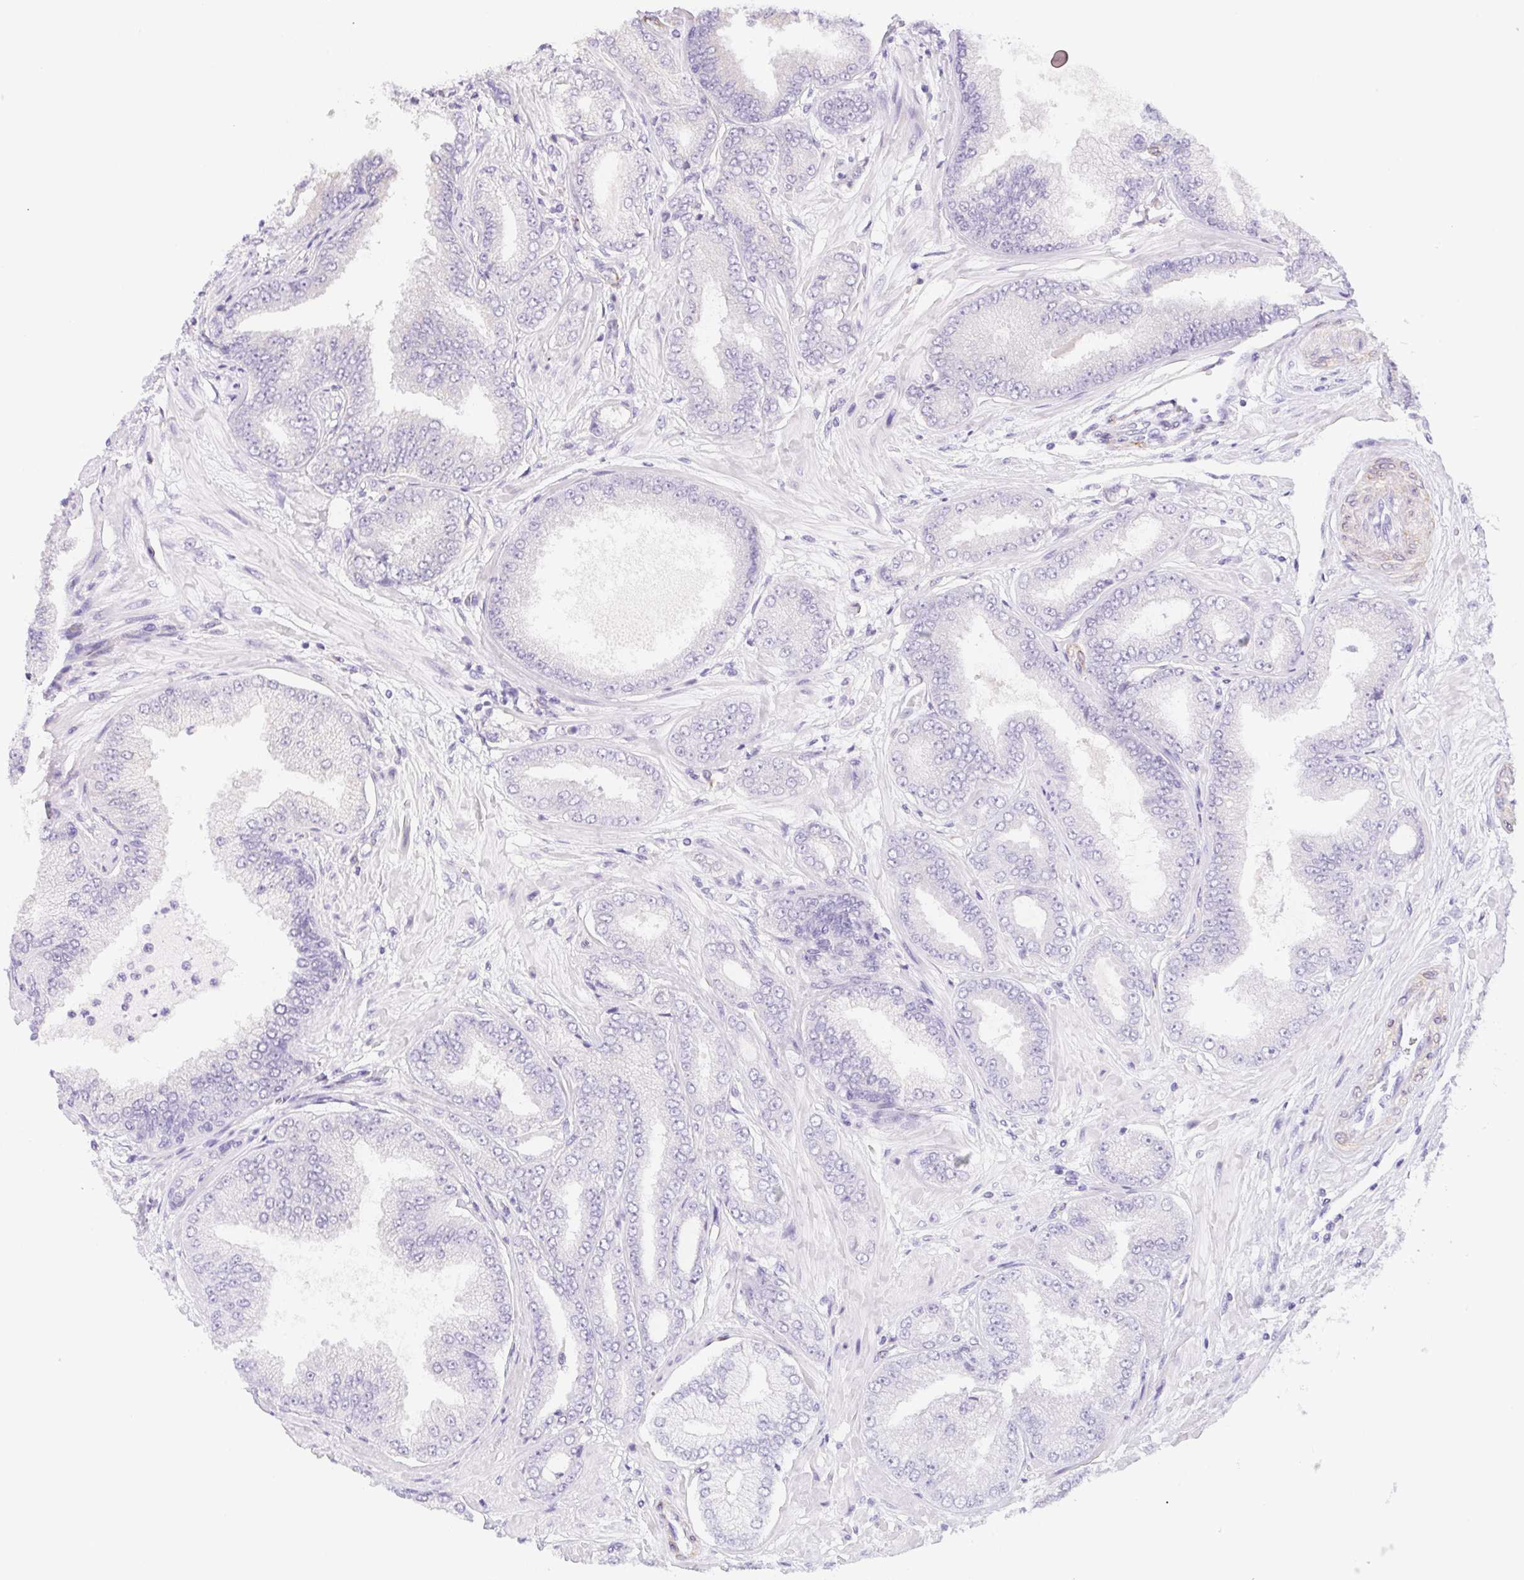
{"staining": {"intensity": "negative", "quantity": "none", "location": "none"}, "tissue": "prostate cancer", "cell_type": "Tumor cells", "image_type": "cancer", "snomed": [{"axis": "morphology", "description": "Adenocarcinoma, Low grade"}, {"axis": "topography", "description": "Prostate"}], "caption": "High power microscopy histopathology image of an immunohistochemistry image of low-grade adenocarcinoma (prostate), revealing no significant staining in tumor cells.", "gene": "HRC", "patient": {"sex": "male", "age": 55}}